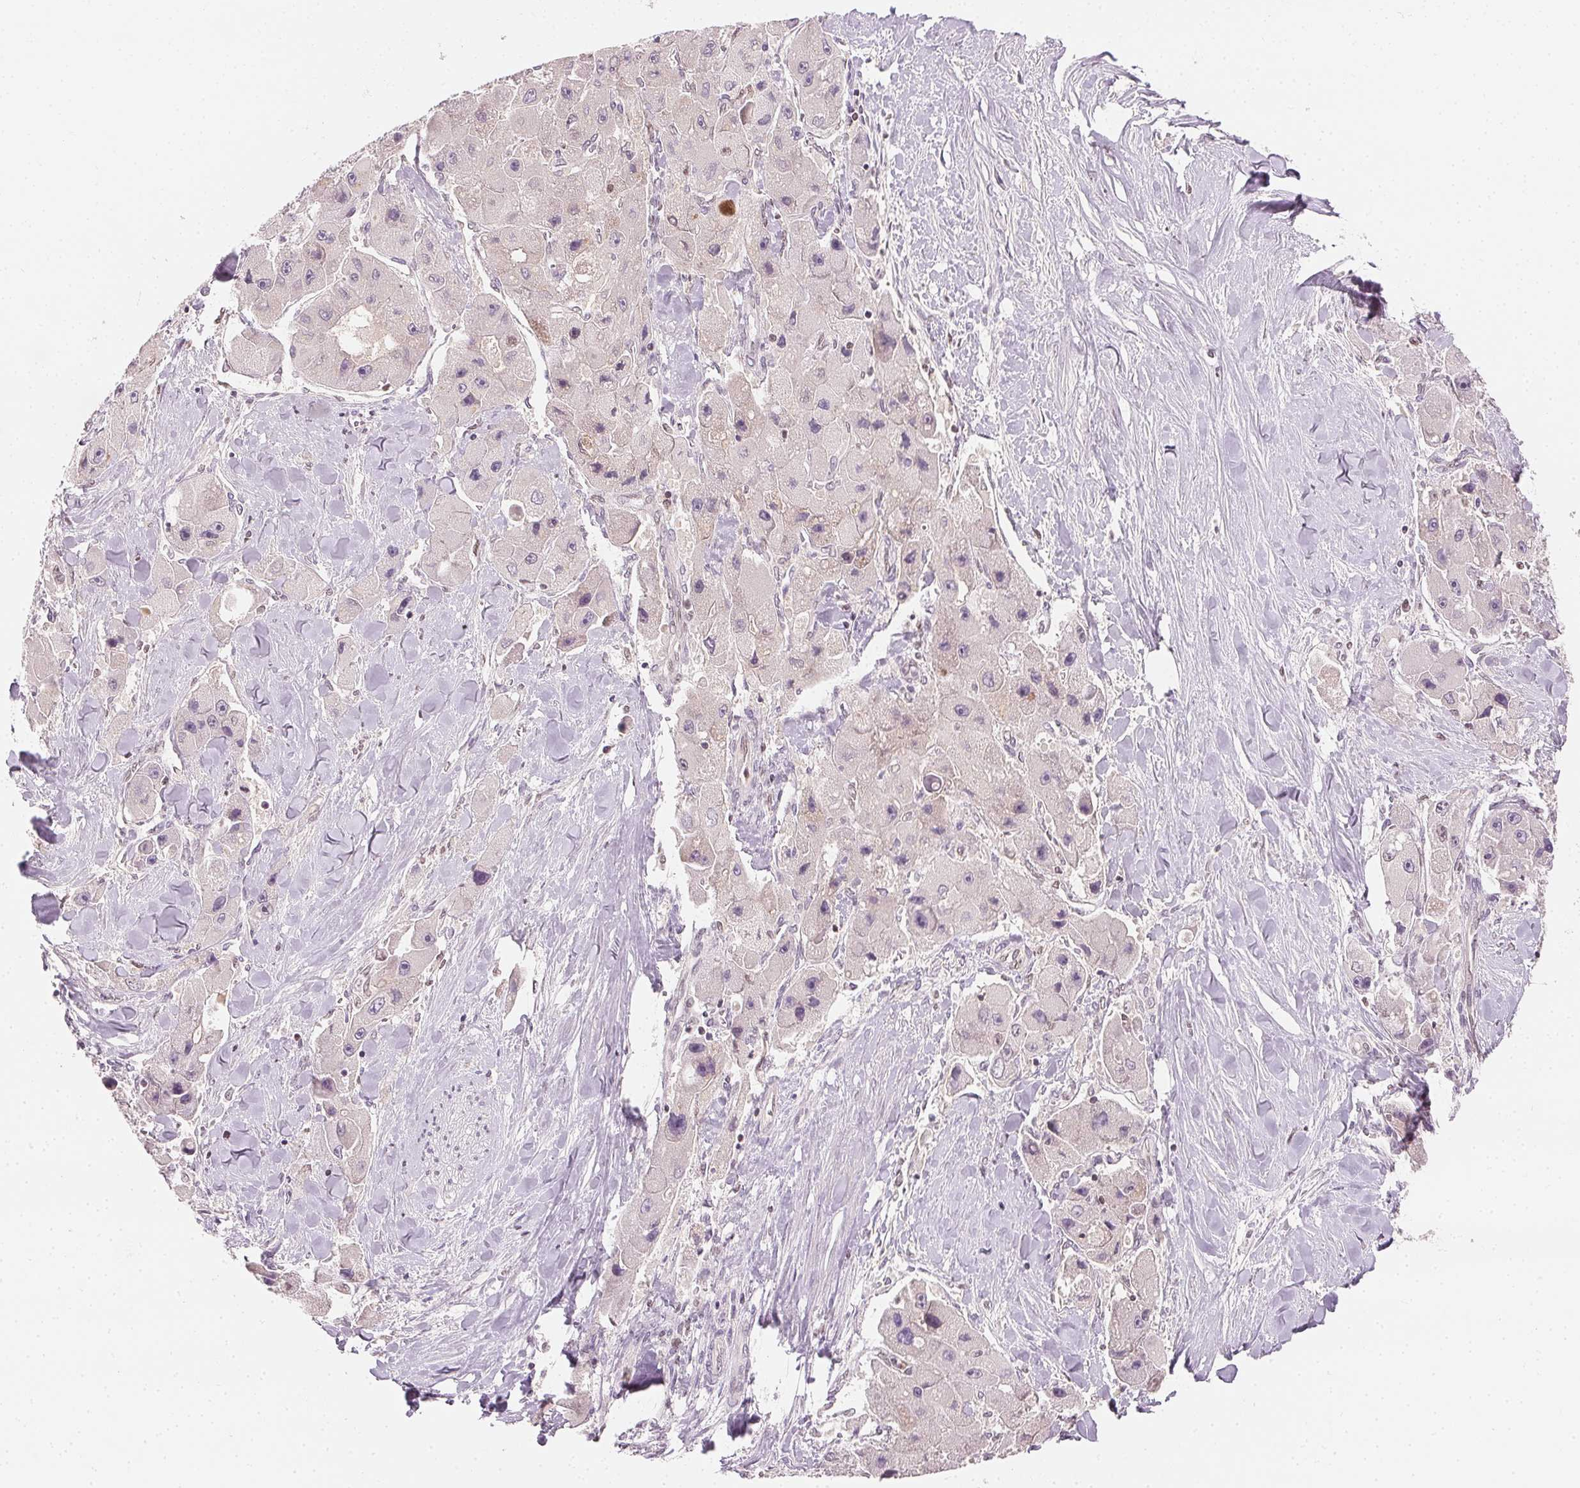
{"staining": {"intensity": "negative", "quantity": "none", "location": "none"}, "tissue": "liver cancer", "cell_type": "Tumor cells", "image_type": "cancer", "snomed": [{"axis": "morphology", "description": "Carcinoma, Hepatocellular, NOS"}, {"axis": "topography", "description": "Liver"}], "caption": "DAB immunohistochemical staining of human liver cancer (hepatocellular carcinoma) shows no significant staining in tumor cells. The staining was performed using DAB (3,3'-diaminobenzidine) to visualize the protein expression in brown, while the nuclei were stained in blue with hematoxylin (Magnification: 20x).", "gene": "AFM", "patient": {"sex": "male", "age": 24}}